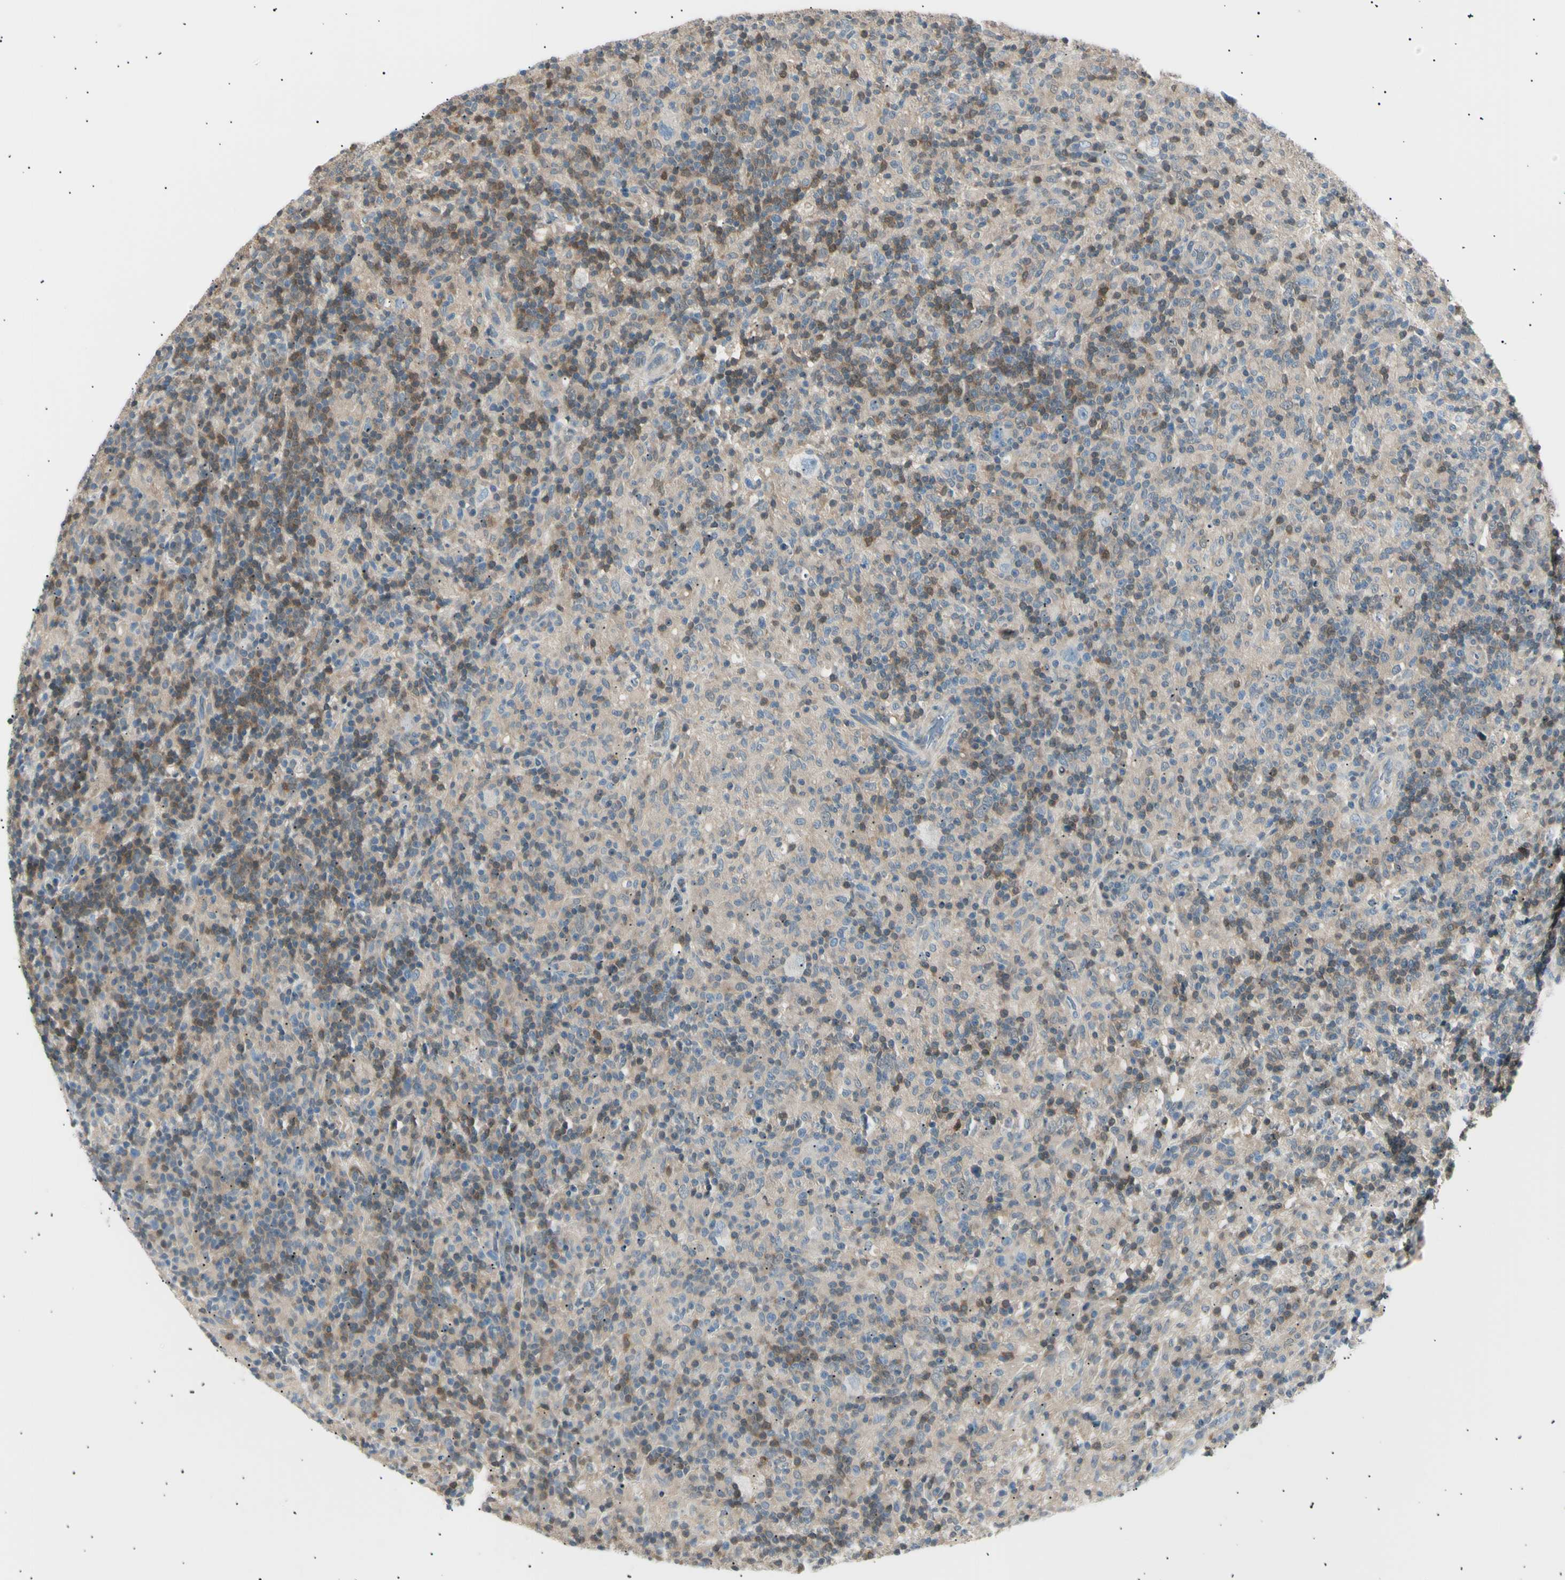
{"staining": {"intensity": "negative", "quantity": "none", "location": "none"}, "tissue": "lymphoma", "cell_type": "Tumor cells", "image_type": "cancer", "snomed": [{"axis": "morphology", "description": "Hodgkin's disease, NOS"}, {"axis": "topography", "description": "Lymph node"}], "caption": "Immunohistochemistry micrograph of neoplastic tissue: human lymphoma stained with DAB shows no significant protein expression in tumor cells.", "gene": "LHPP", "patient": {"sex": "male", "age": 70}}